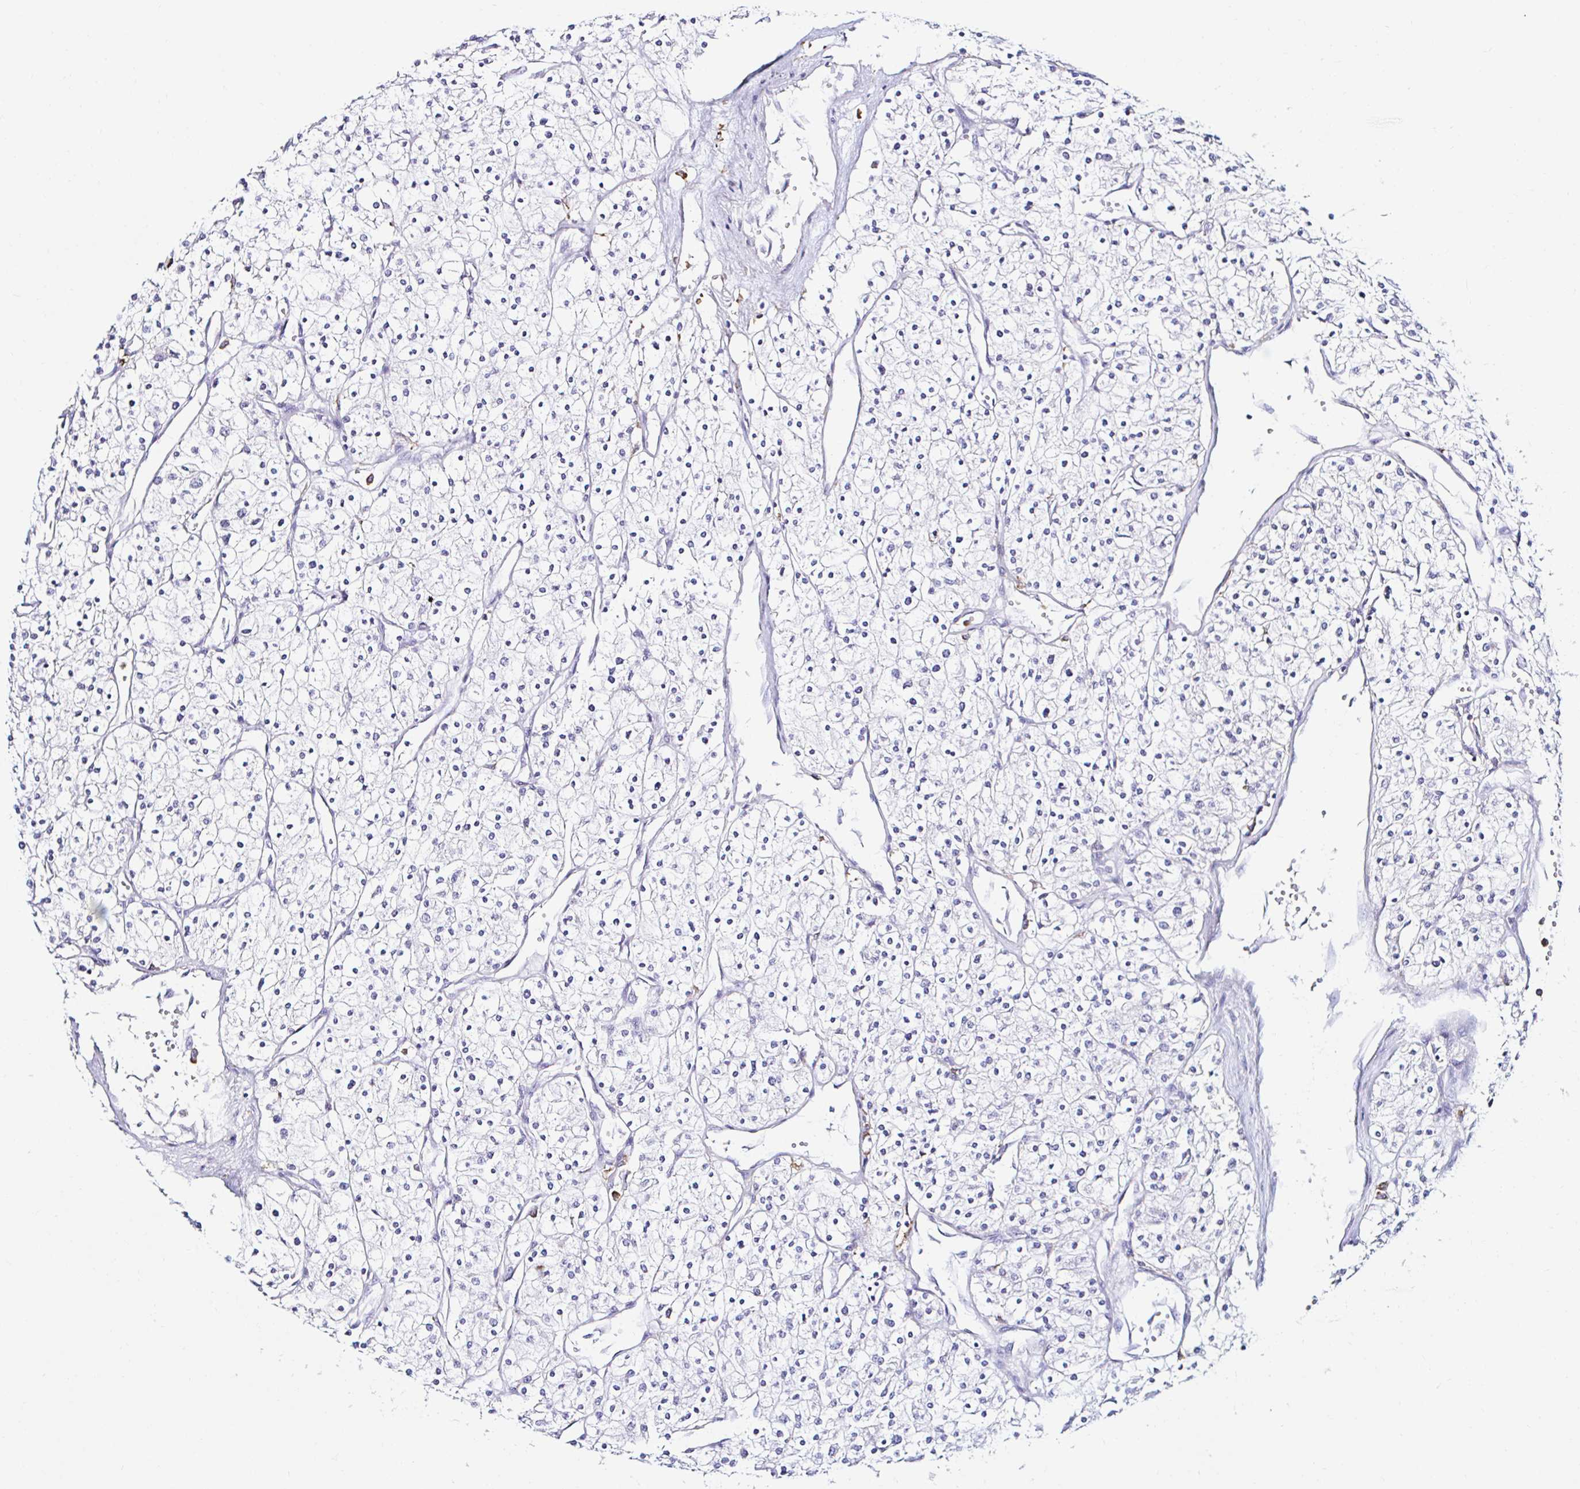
{"staining": {"intensity": "negative", "quantity": "none", "location": "none"}, "tissue": "renal cancer", "cell_type": "Tumor cells", "image_type": "cancer", "snomed": [{"axis": "morphology", "description": "Adenocarcinoma, NOS"}, {"axis": "topography", "description": "Kidney"}], "caption": "Protein analysis of renal cancer (adenocarcinoma) displays no significant expression in tumor cells.", "gene": "CYBB", "patient": {"sex": "male", "age": 80}}